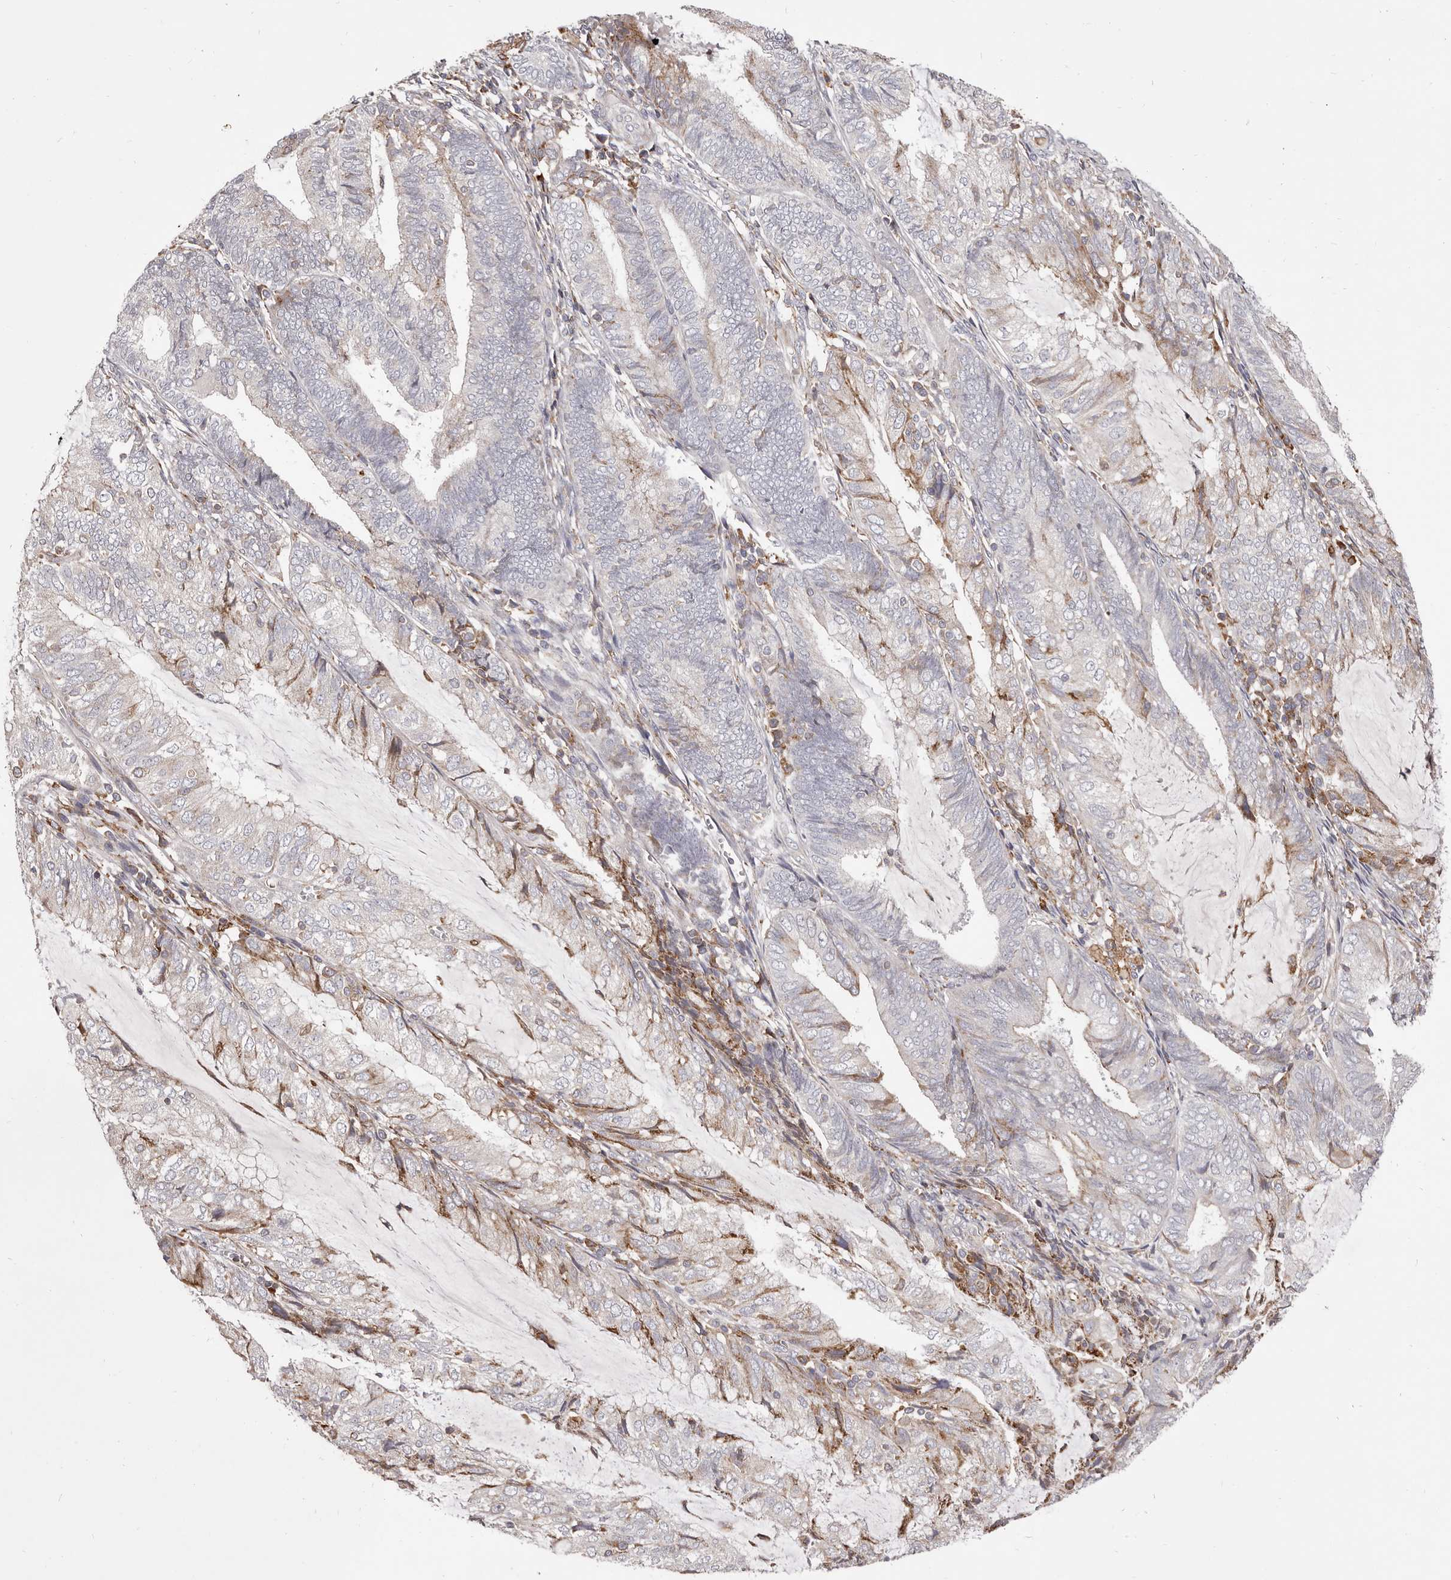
{"staining": {"intensity": "moderate", "quantity": "<25%", "location": "cytoplasmic/membranous"}, "tissue": "endometrial cancer", "cell_type": "Tumor cells", "image_type": "cancer", "snomed": [{"axis": "morphology", "description": "Adenocarcinoma, NOS"}, {"axis": "topography", "description": "Endometrium"}], "caption": "IHC staining of adenocarcinoma (endometrial), which shows low levels of moderate cytoplasmic/membranous staining in about <25% of tumor cells indicating moderate cytoplasmic/membranous protein positivity. The staining was performed using DAB (3,3'-diaminobenzidine) (brown) for protein detection and nuclei were counterstained in hematoxylin (blue).", "gene": "ALPK1", "patient": {"sex": "female", "age": 81}}